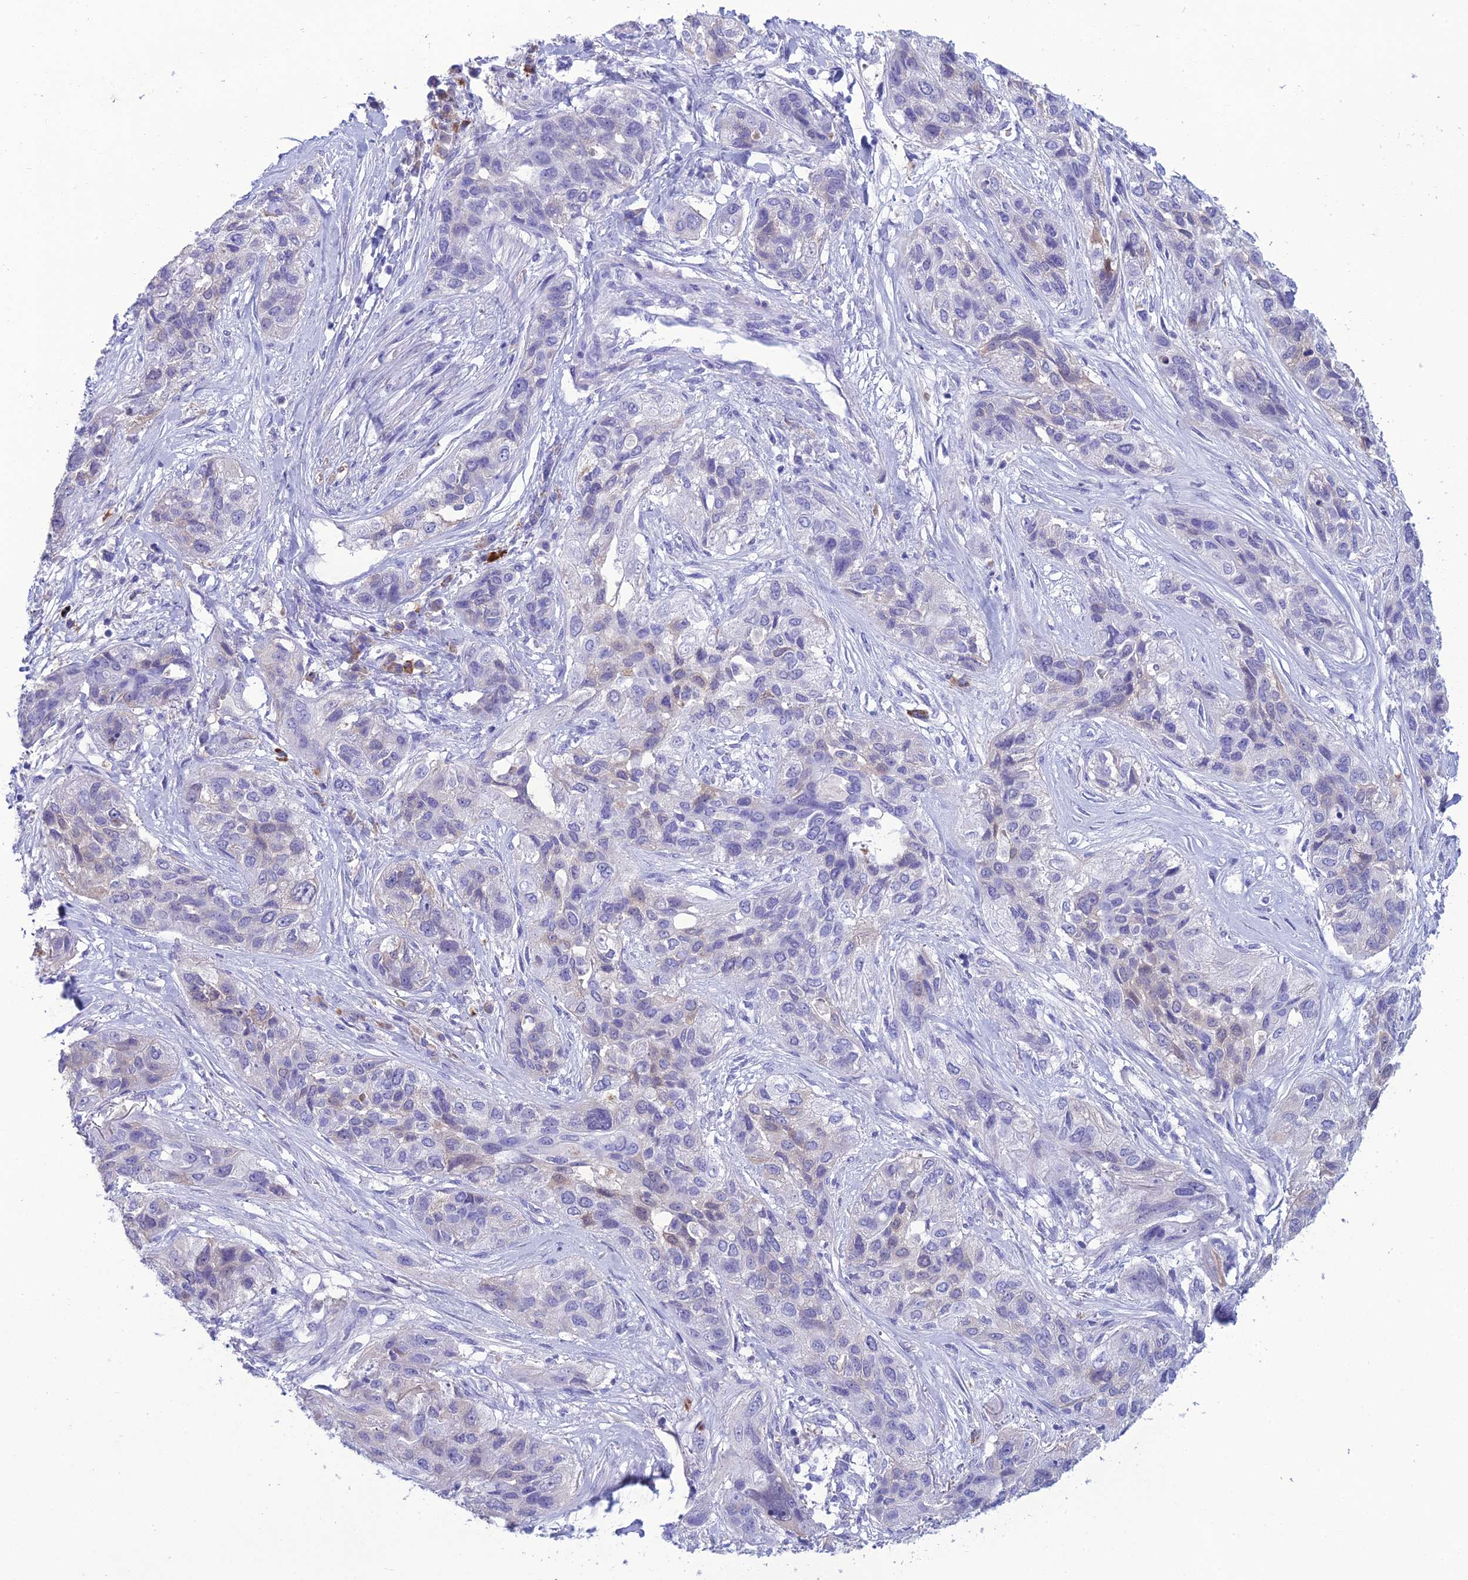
{"staining": {"intensity": "negative", "quantity": "none", "location": "none"}, "tissue": "lung cancer", "cell_type": "Tumor cells", "image_type": "cancer", "snomed": [{"axis": "morphology", "description": "Squamous cell carcinoma, NOS"}, {"axis": "topography", "description": "Lung"}], "caption": "Immunohistochemical staining of human lung cancer demonstrates no significant staining in tumor cells.", "gene": "CRB2", "patient": {"sex": "female", "age": 70}}